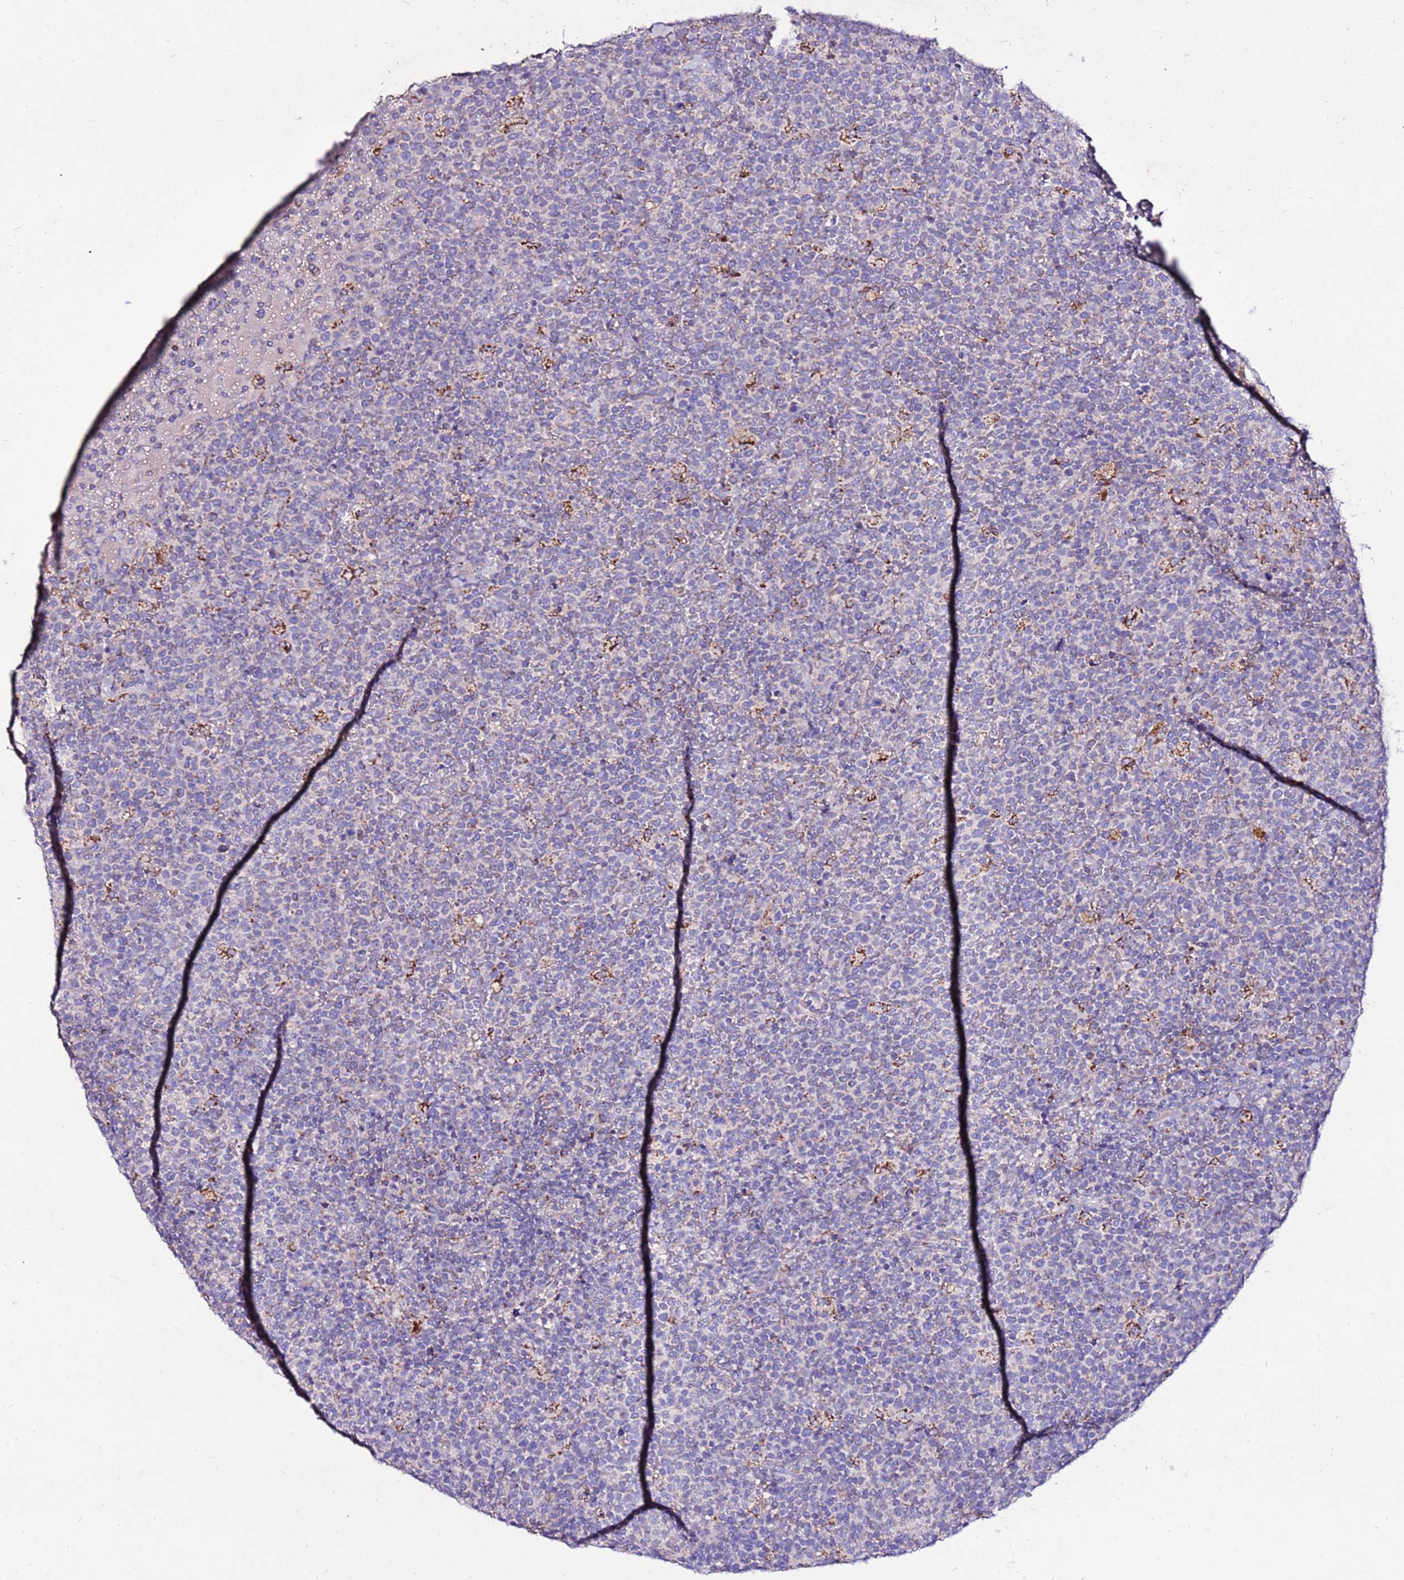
{"staining": {"intensity": "negative", "quantity": "none", "location": "none"}, "tissue": "lymphoma", "cell_type": "Tumor cells", "image_type": "cancer", "snomed": [{"axis": "morphology", "description": "Malignant lymphoma, non-Hodgkin's type, High grade"}, {"axis": "topography", "description": "Lymph node"}], "caption": "High power microscopy photomicrograph of an immunohistochemistry (IHC) histopathology image of malignant lymphoma, non-Hodgkin's type (high-grade), revealing no significant staining in tumor cells. Nuclei are stained in blue.", "gene": "TMEM106C", "patient": {"sex": "male", "age": 61}}